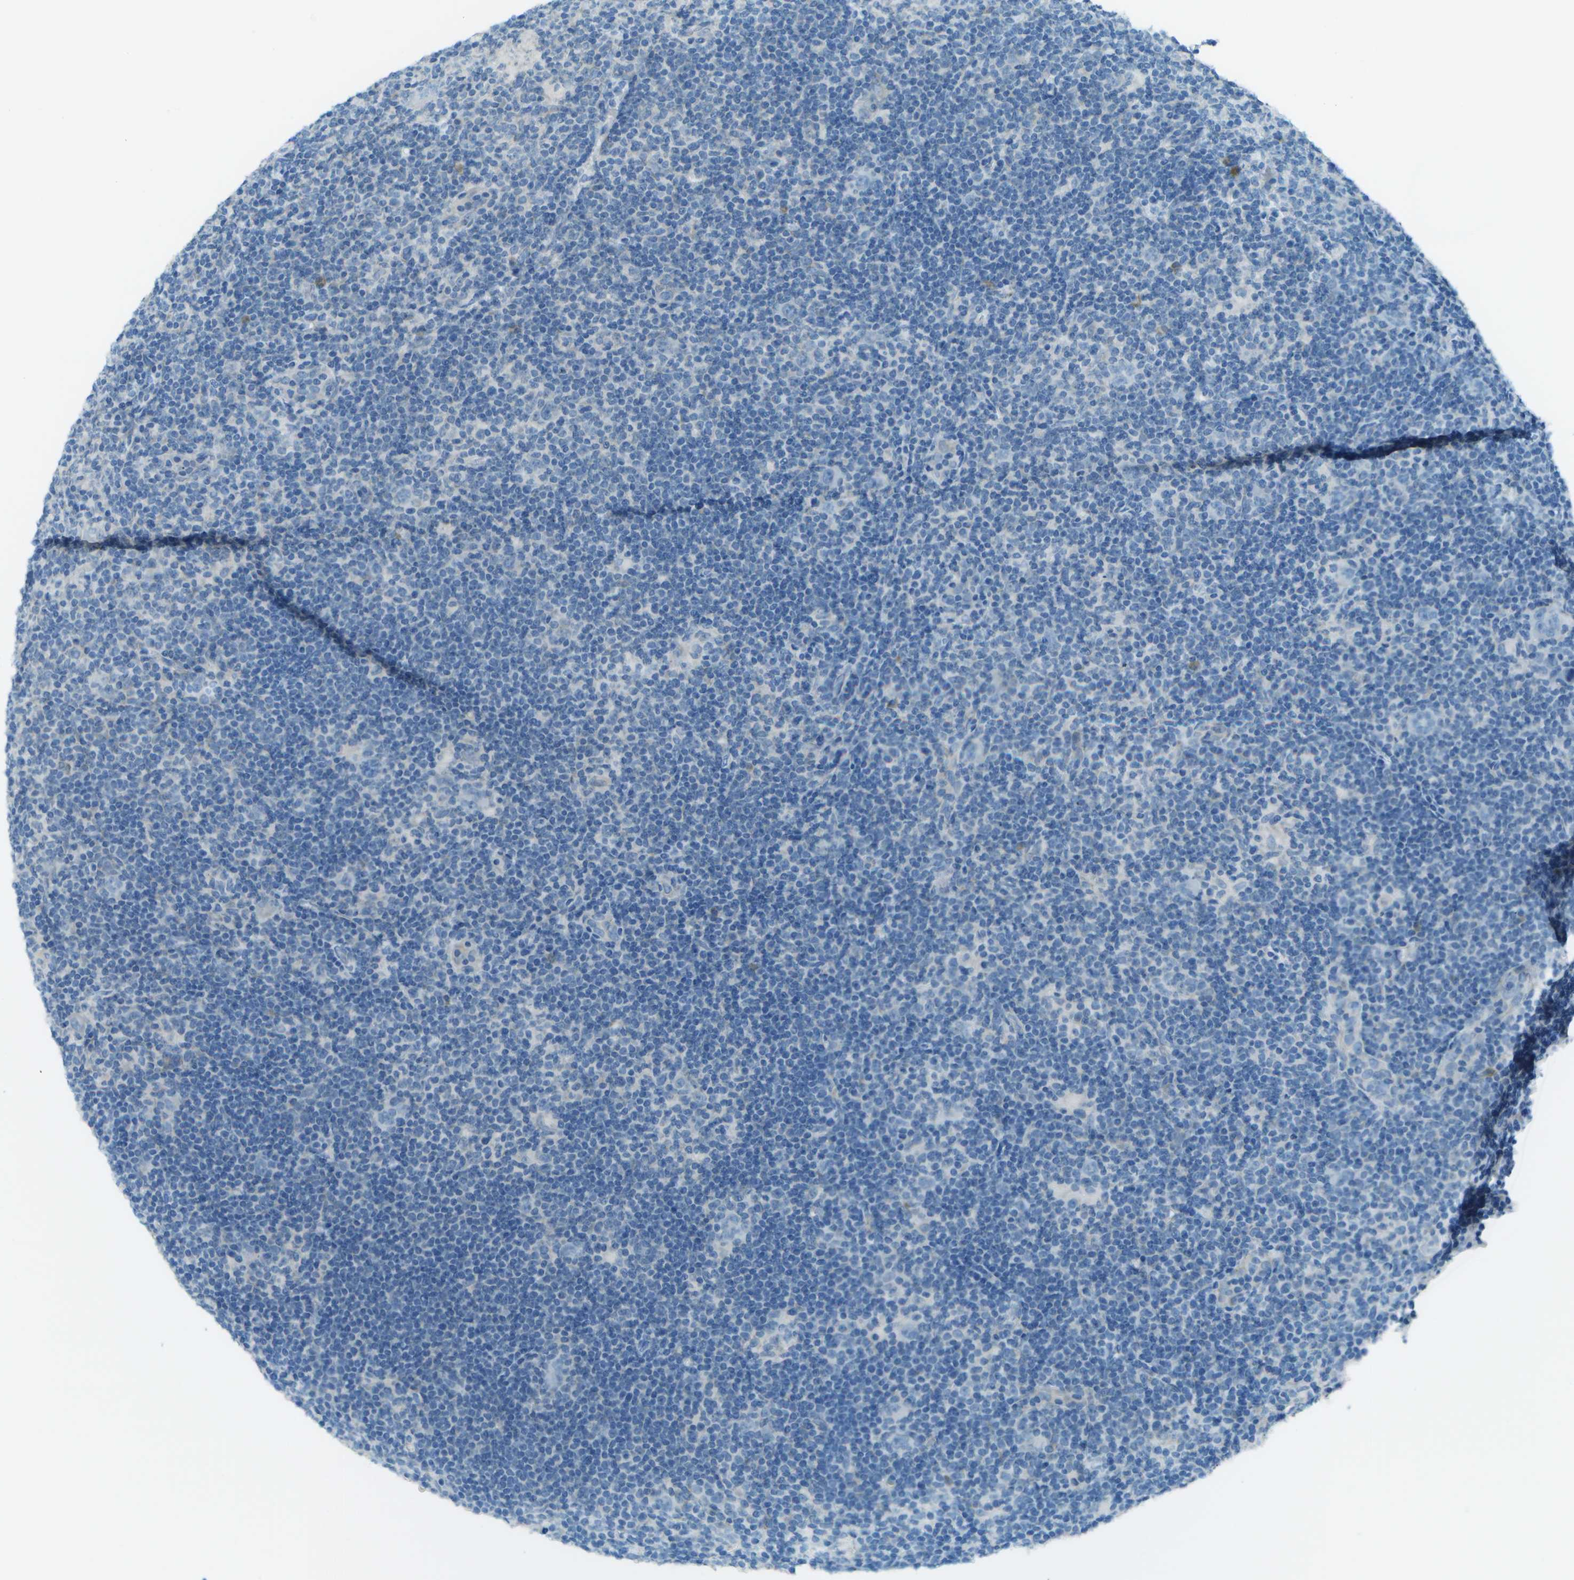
{"staining": {"intensity": "negative", "quantity": "none", "location": "none"}, "tissue": "lymphoma", "cell_type": "Tumor cells", "image_type": "cancer", "snomed": [{"axis": "morphology", "description": "Hodgkin's disease, NOS"}, {"axis": "topography", "description": "Lymph node"}], "caption": "The immunohistochemistry (IHC) histopathology image has no significant staining in tumor cells of Hodgkin's disease tissue. (Stains: DAB (3,3'-diaminobenzidine) immunohistochemistry with hematoxylin counter stain, Microscopy: brightfield microscopy at high magnification).", "gene": "KCTD3", "patient": {"sex": "female", "age": 57}}